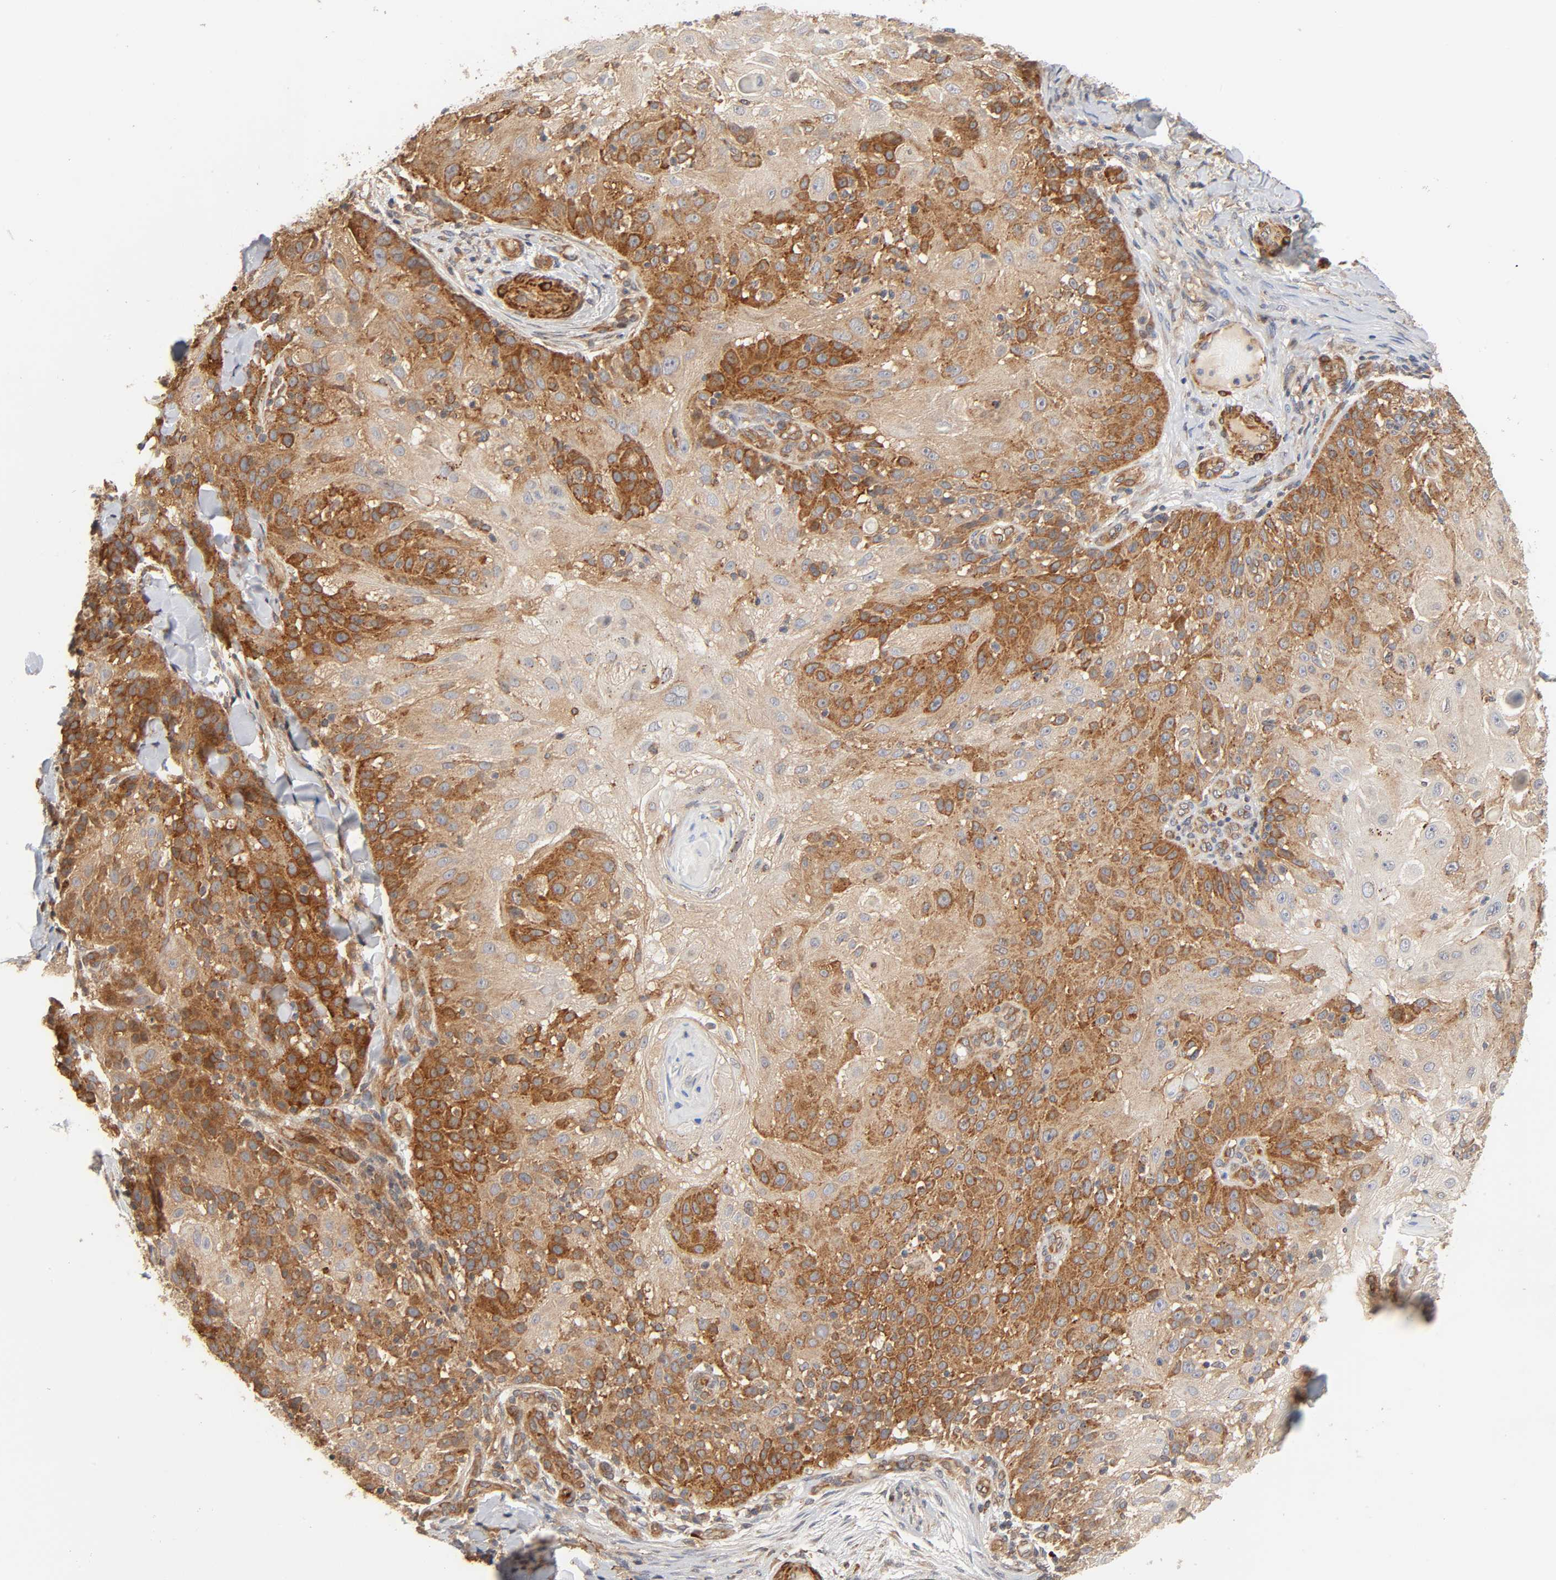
{"staining": {"intensity": "moderate", "quantity": ">75%", "location": "cytoplasmic/membranous"}, "tissue": "skin cancer", "cell_type": "Tumor cells", "image_type": "cancer", "snomed": [{"axis": "morphology", "description": "Normal tissue, NOS"}, {"axis": "morphology", "description": "Squamous cell carcinoma, NOS"}, {"axis": "topography", "description": "Skin"}], "caption": "Human skin cancer (squamous cell carcinoma) stained with a protein marker demonstrates moderate staining in tumor cells.", "gene": "NEMF", "patient": {"sex": "female", "age": 83}}